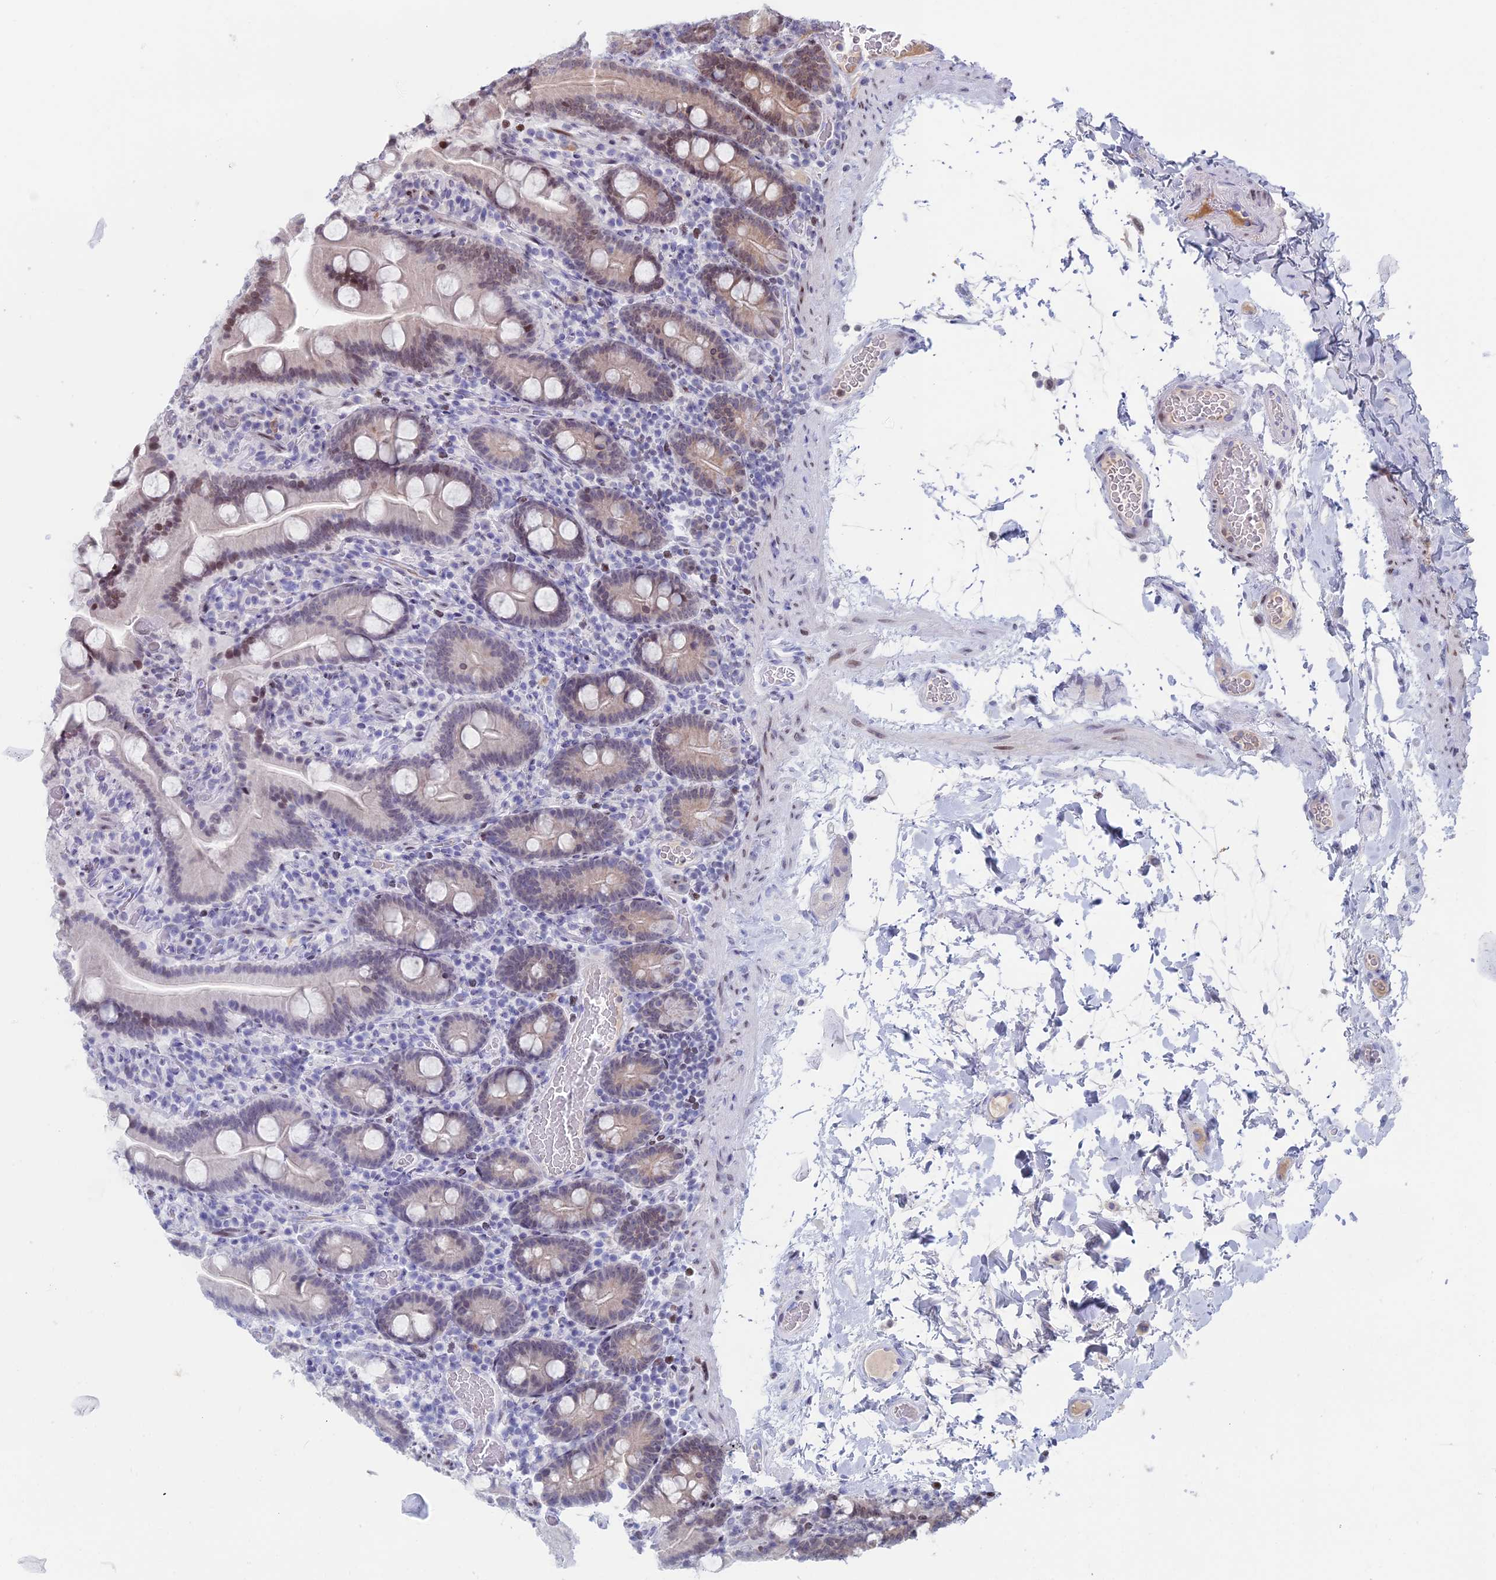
{"staining": {"intensity": "weak", "quantity": "25%-75%", "location": "nuclear"}, "tissue": "duodenum", "cell_type": "Glandular cells", "image_type": "normal", "snomed": [{"axis": "morphology", "description": "Normal tissue, NOS"}, {"axis": "topography", "description": "Duodenum"}], "caption": "High-power microscopy captured an IHC image of normal duodenum, revealing weak nuclear positivity in about 25%-75% of glandular cells. The staining was performed using DAB (3,3'-diaminobenzidine), with brown indicating positive protein expression. Nuclei are stained blue with hematoxylin.", "gene": "CERS6", "patient": {"sex": "male", "age": 55}}